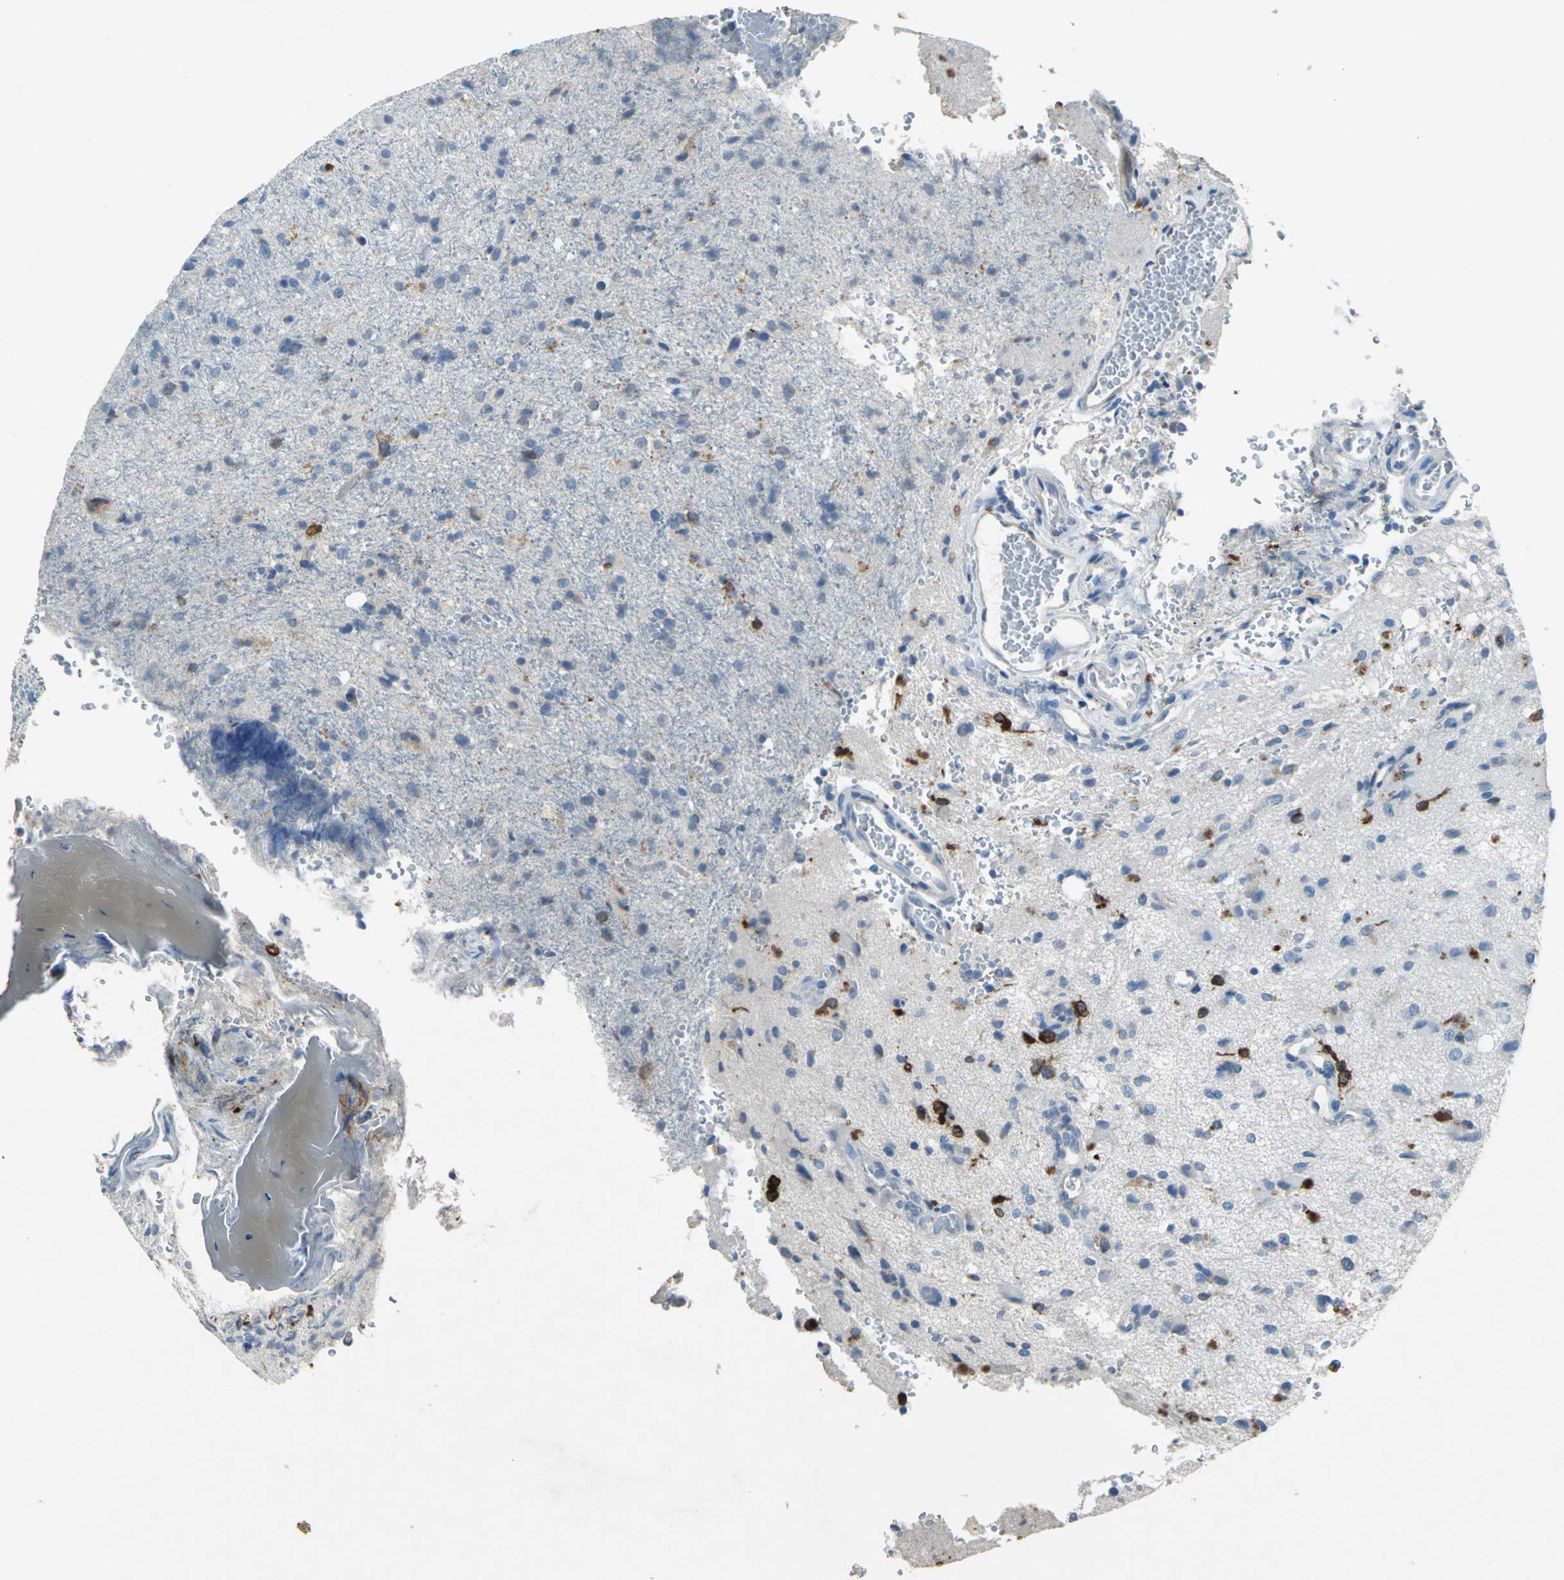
{"staining": {"intensity": "strong", "quantity": "<25%", "location": "cytoplasmic/membranous"}, "tissue": "glioma", "cell_type": "Tumor cells", "image_type": "cancer", "snomed": [{"axis": "morphology", "description": "Normal tissue, NOS"}, {"axis": "morphology", "description": "Glioma, malignant, High grade"}, {"axis": "topography", "description": "Cerebral cortex"}], "caption": "Strong cytoplasmic/membranous expression for a protein is identified in about <25% of tumor cells of glioma using immunohistochemistry (IHC).", "gene": "RPS13", "patient": {"sex": "male", "age": 56}}